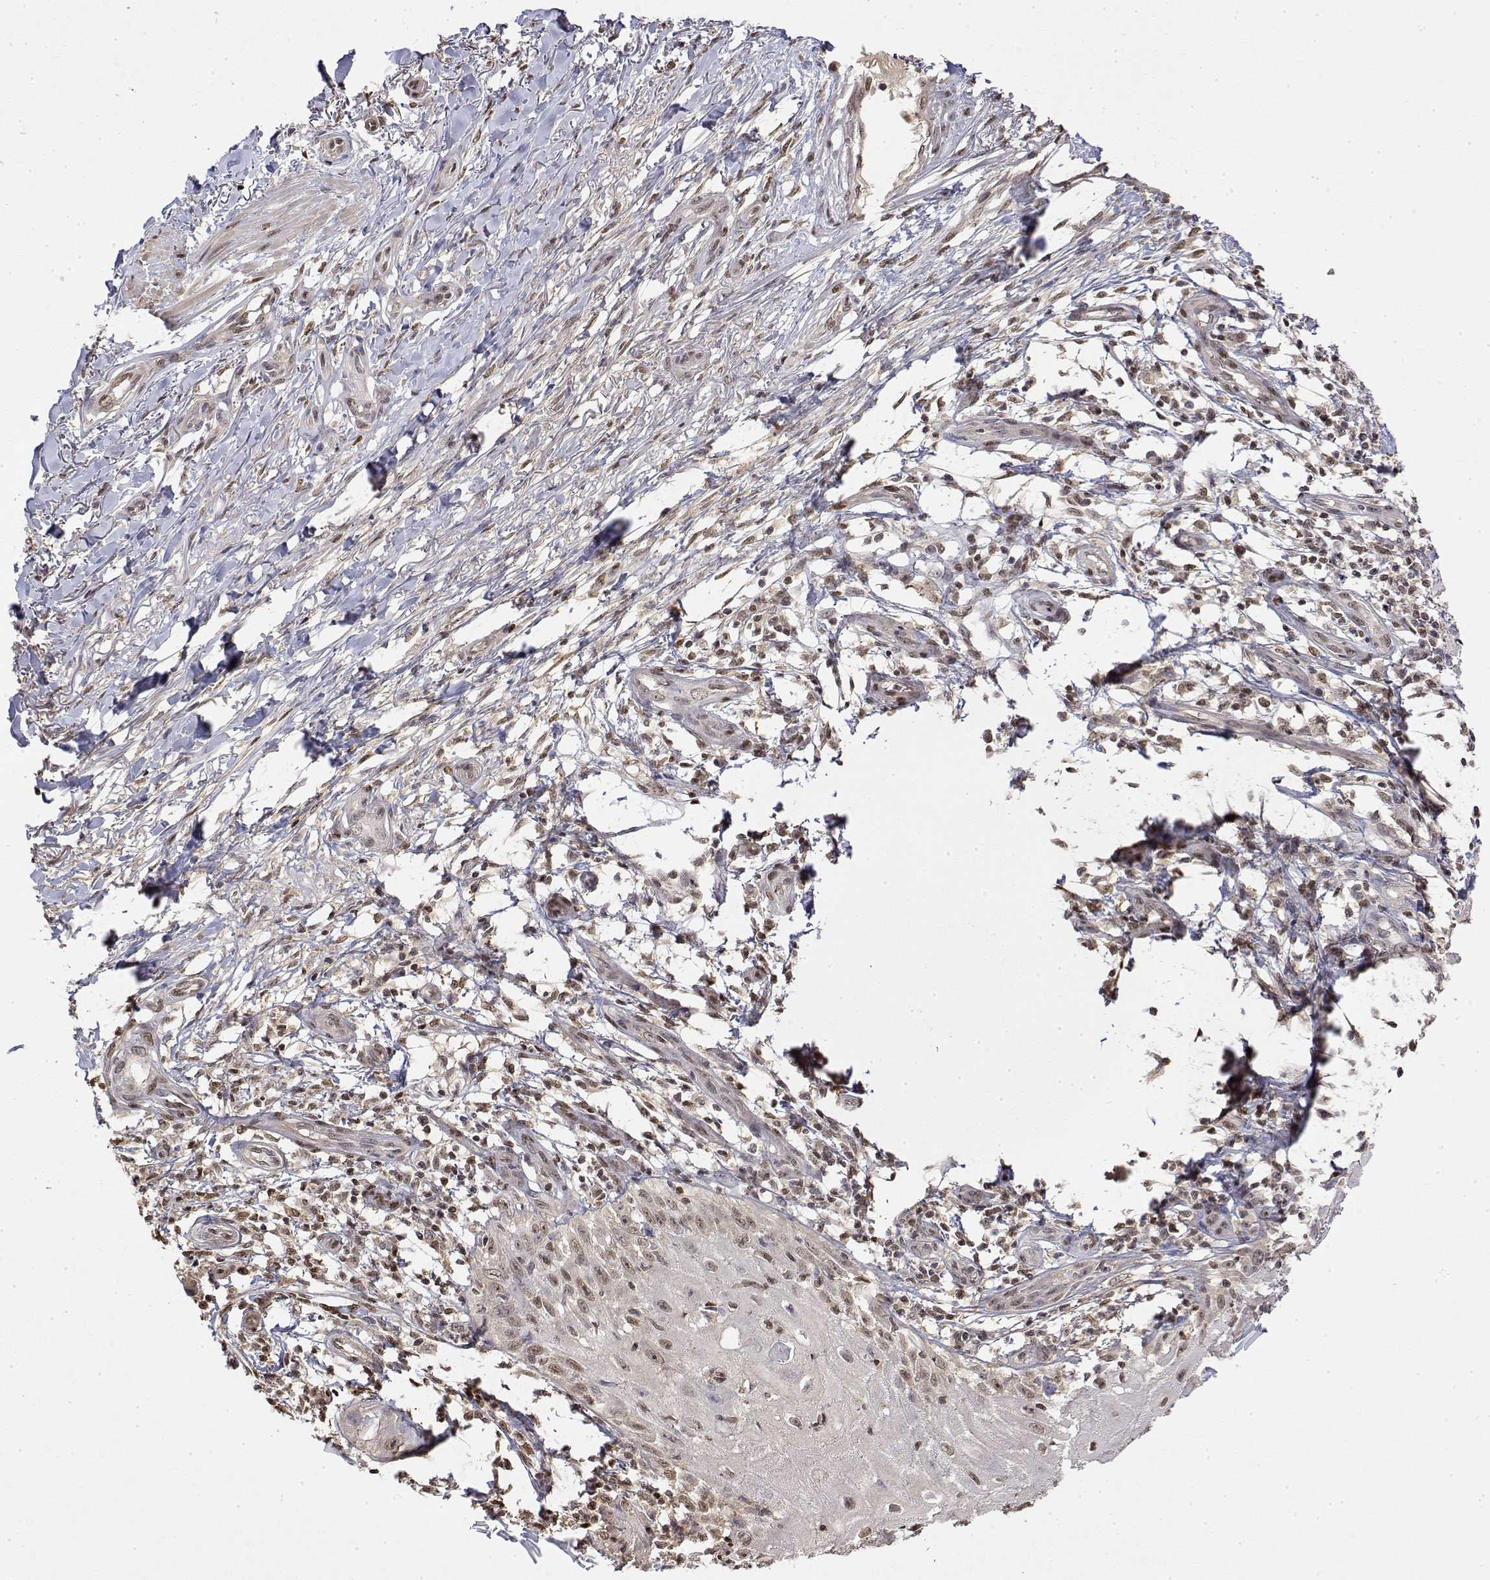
{"staining": {"intensity": "weak", "quantity": ">75%", "location": "nuclear"}, "tissue": "skin cancer", "cell_type": "Tumor cells", "image_type": "cancer", "snomed": [{"axis": "morphology", "description": "Squamous cell carcinoma, NOS"}, {"axis": "topography", "description": "Skin"}], "caption": "Immunohistochemistry photomicrograph of skin cancer (squamous cell carcinoma) stained for a protein (brown), which shows low levels of weak nuclear staining in approximately >75% of tumor cells.", "gene": "TPI1", "patient": {"sex": "female", "age": 77}}